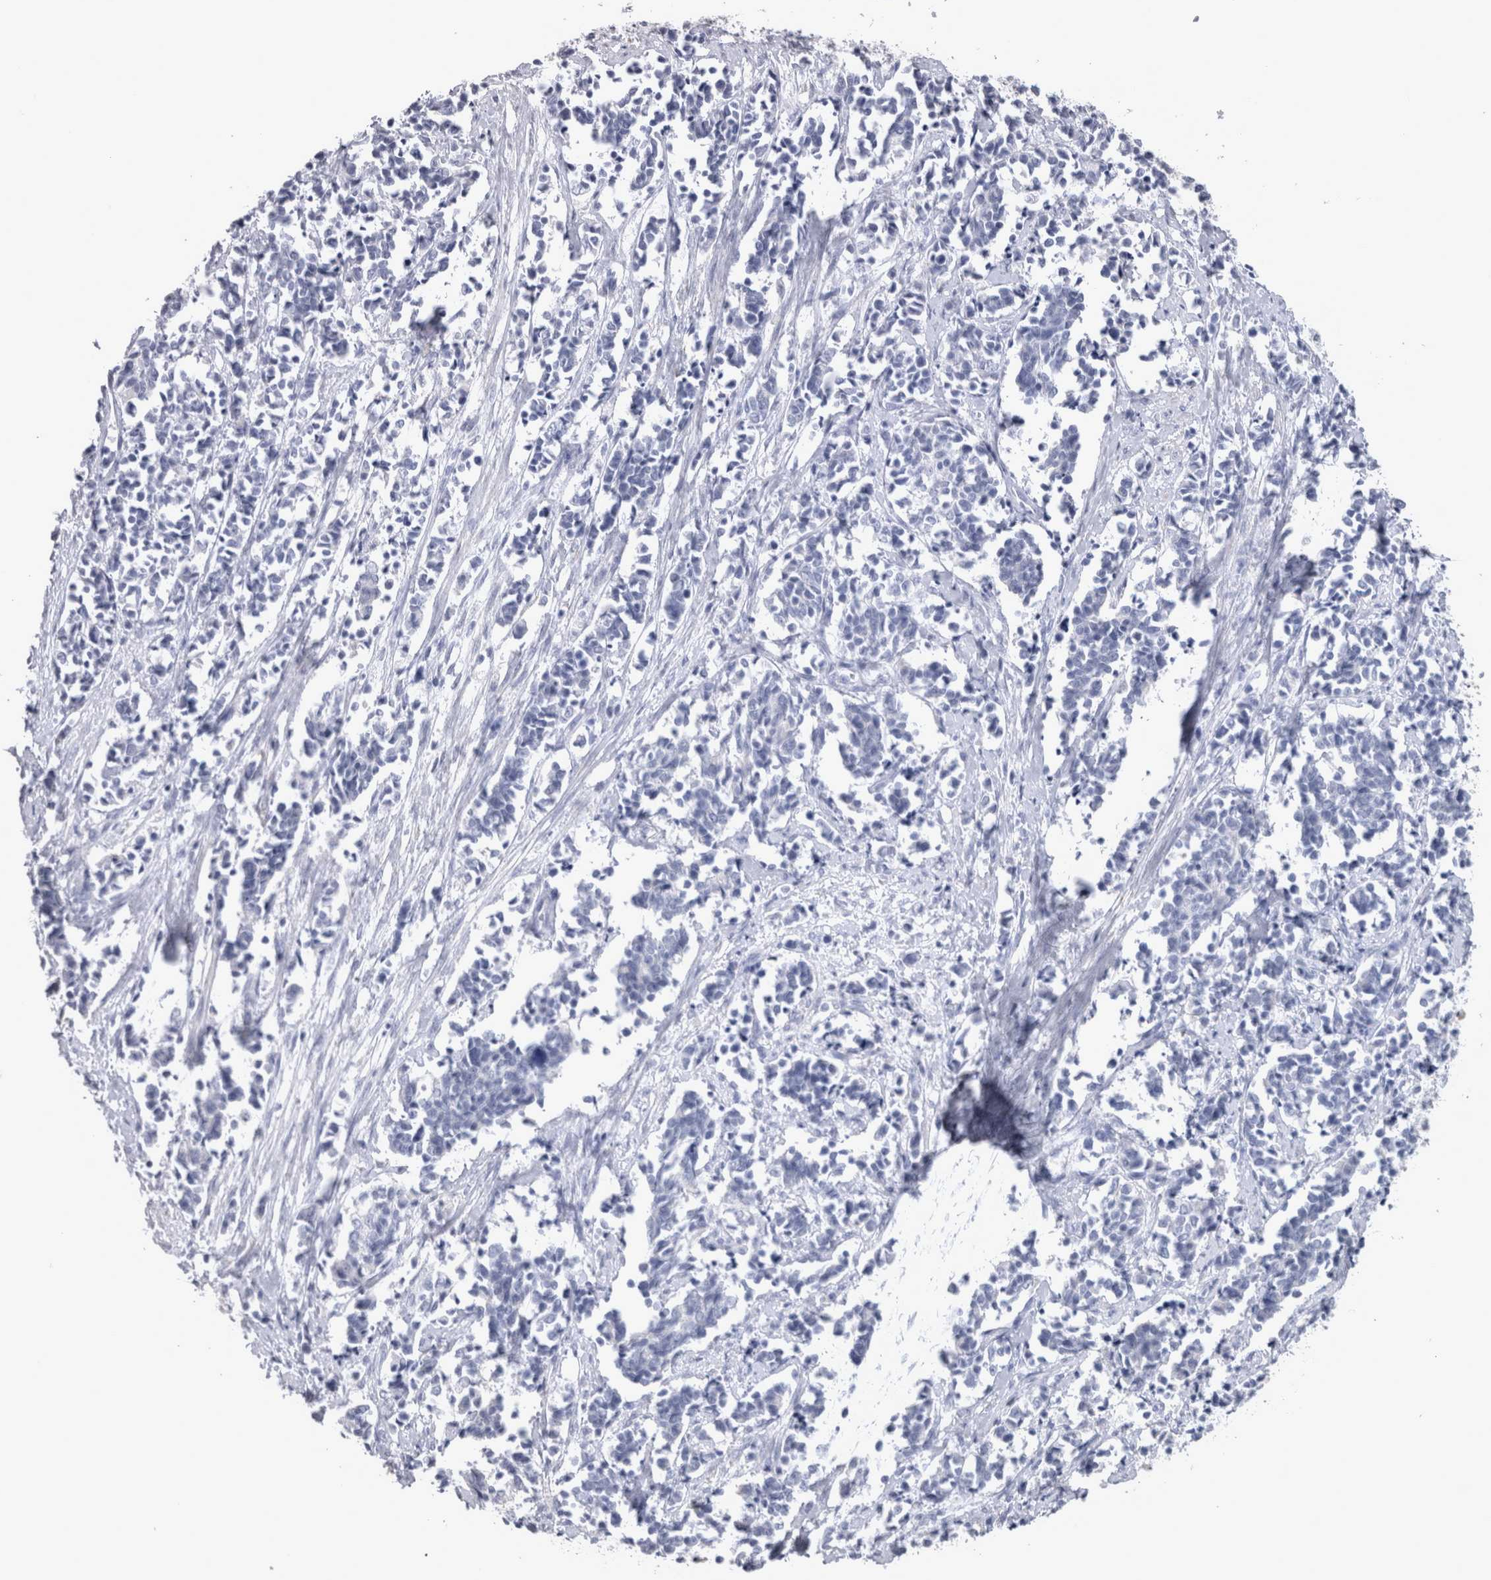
{"staining": {"intensity": "negative", "quantity": "none", "location": "none"}, "tissue": "cervical cancer", "cell_type": "Tumor cells", "image_type": "cancer", "snomed": [{"axis": "morphology", "description": "Squamous cell carcinoma, NOS"}, {"axis": "topography", "description": "Cervix"}], "caption": "Immunohistochemistry (IHC) micrograph of neoplastic tissue: squamous cell carcinoma (cervical) stained with DAB (3,3'-diaminobenzidine) exhibits no significant protein staining in tumor cells.", "gene": "MSMB", "patient": {"sex": "female", "age": 35}}